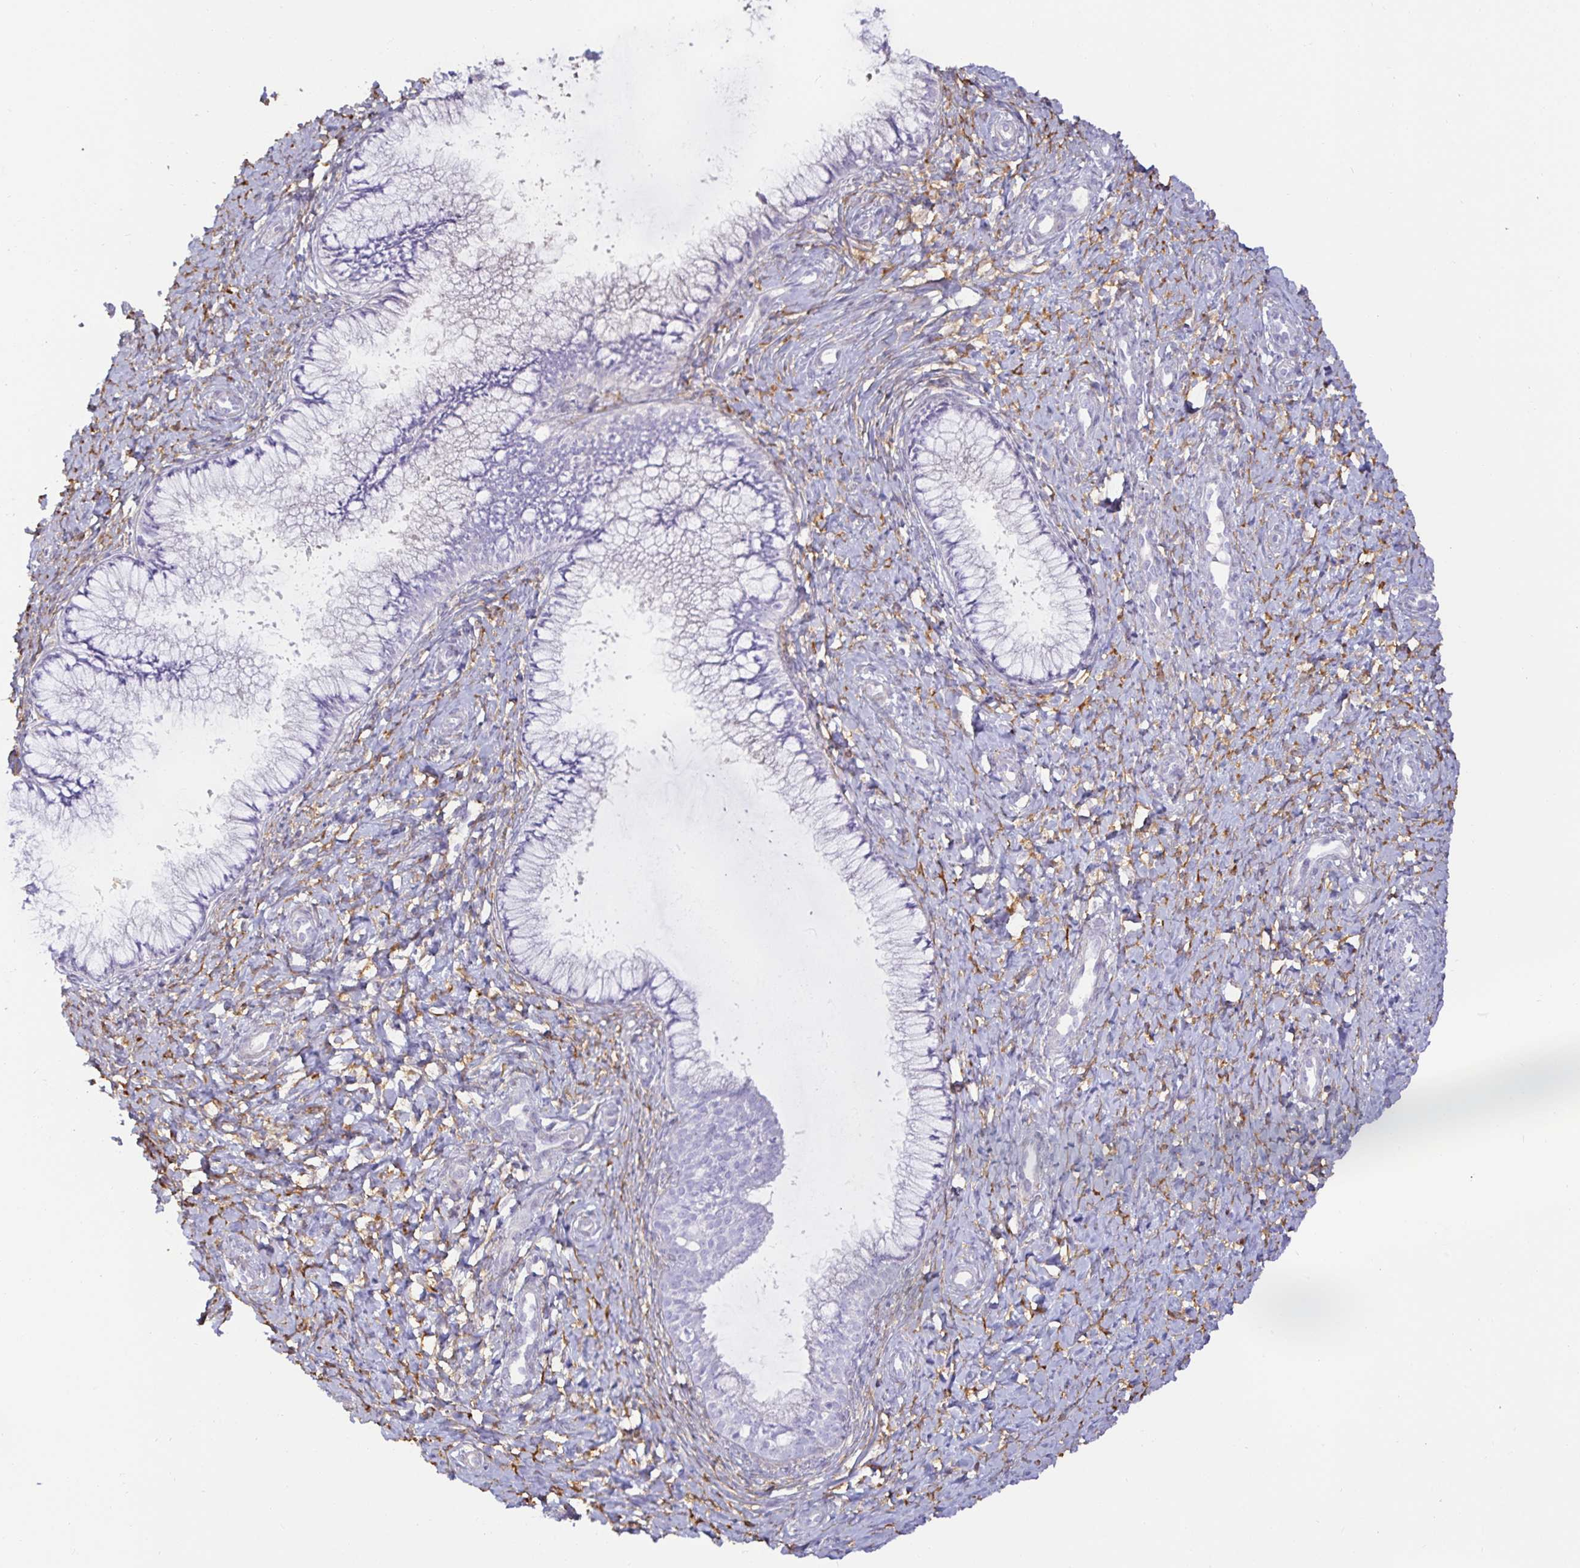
{"staining": {"intensity": "negative", "quantity": "none", "location": "none"}, "tissue": "cervix", "cell_type": "Glandular cells", "image_type": "normal", "snomed": [{"axis": "morphology", "description": "Normal tissue, NOS"}, {"axis": "topography", "description": "Cervix"}], "caption": "Cervix was stained to show a protein in brown. There is no significant expression in glandular cells.", "gene": "SPAG4", "patient": {"sex": "female", "age": 37}}